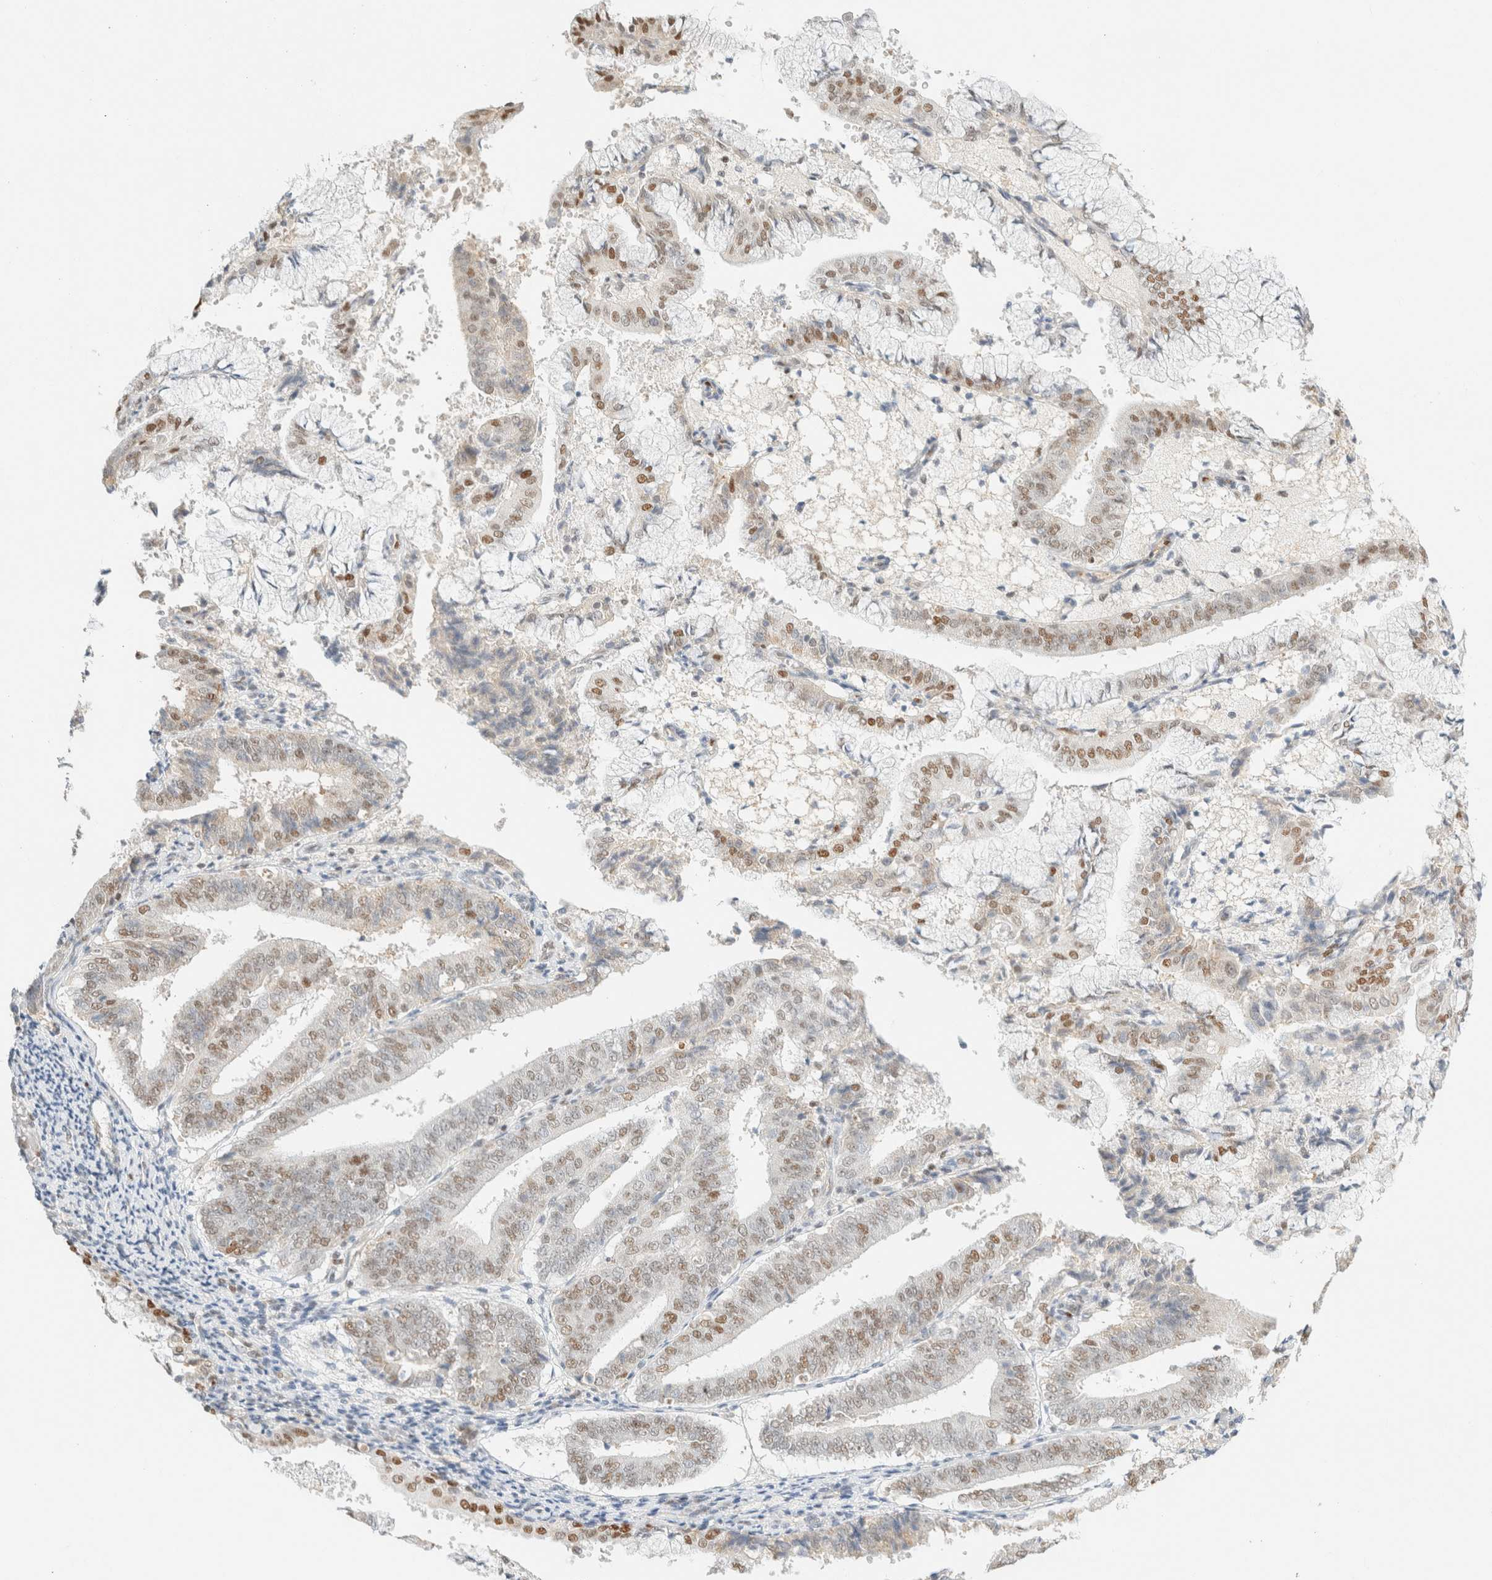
{"staining": {"intensity": "moderate", "quantity": "<25%", "location": "nuclear"}, "tissue": "endometrial cancer", "cell_type": "Tumor cells", "image_type": "cancer", "snomed": [{"axis": "morphology", "description": "Adenocarcinoma, NOS"}, {"axis": "topography", "description": "Endometrium"}], "caption": "Endometrial cancer stained for a protein exhibits moderate nuclear positivity in tumor cells. The staining was performed using DAB, with brown indicating positive protein expression. Nuclei are stained blue with hematoxylin.", "gene": "DDB2", "patient": {"sex": "female", "age": 63}}